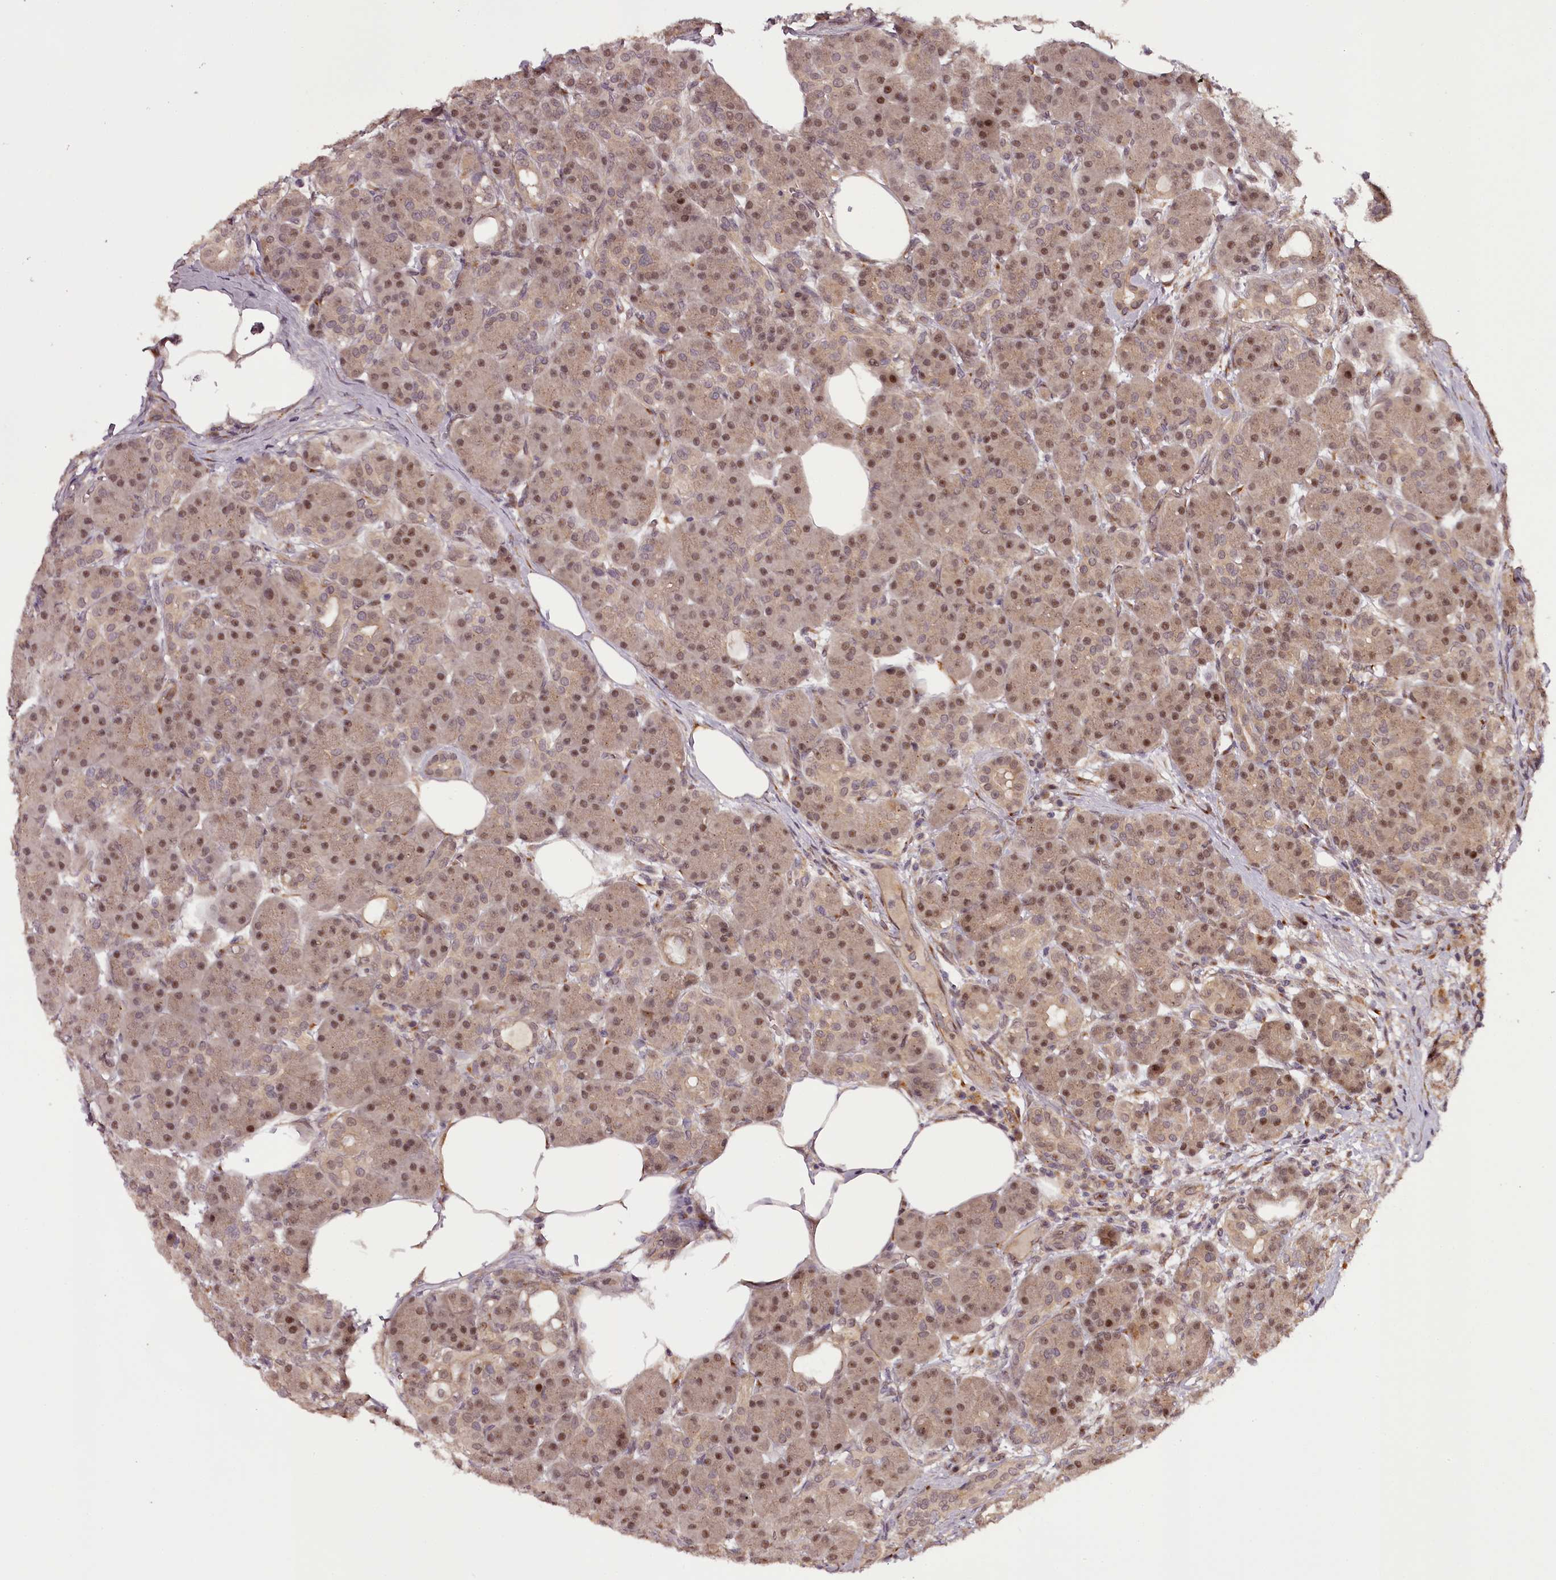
{"staining": {"intensity": "moderate", "quantity": "25%-75%", "location": "cytoplasmic/membranous,nuclear"}, "tissue": "pancreas", "cell_type": "Exocrine glandular cells", "image_type": "normal", "snomed": [{"axis": "morphology", "description": "Normal tissue, NOS"}, {"axis": "topography", "description": "Pancreas"}], "caption": "Pancreas stained with immunohistochemistry exhibits moderate cytoplasmic/membranous,nuclear staining in about 25%-75% of exocrine glandular cells. (Stains: DAB (3,3'-diaminobenzidine) in brown, nuclei in blue, Microscopy: brightfield microscopy at high magnification).", "gene": "MAML3", "patient": {"sex": "male", "age": 63}}